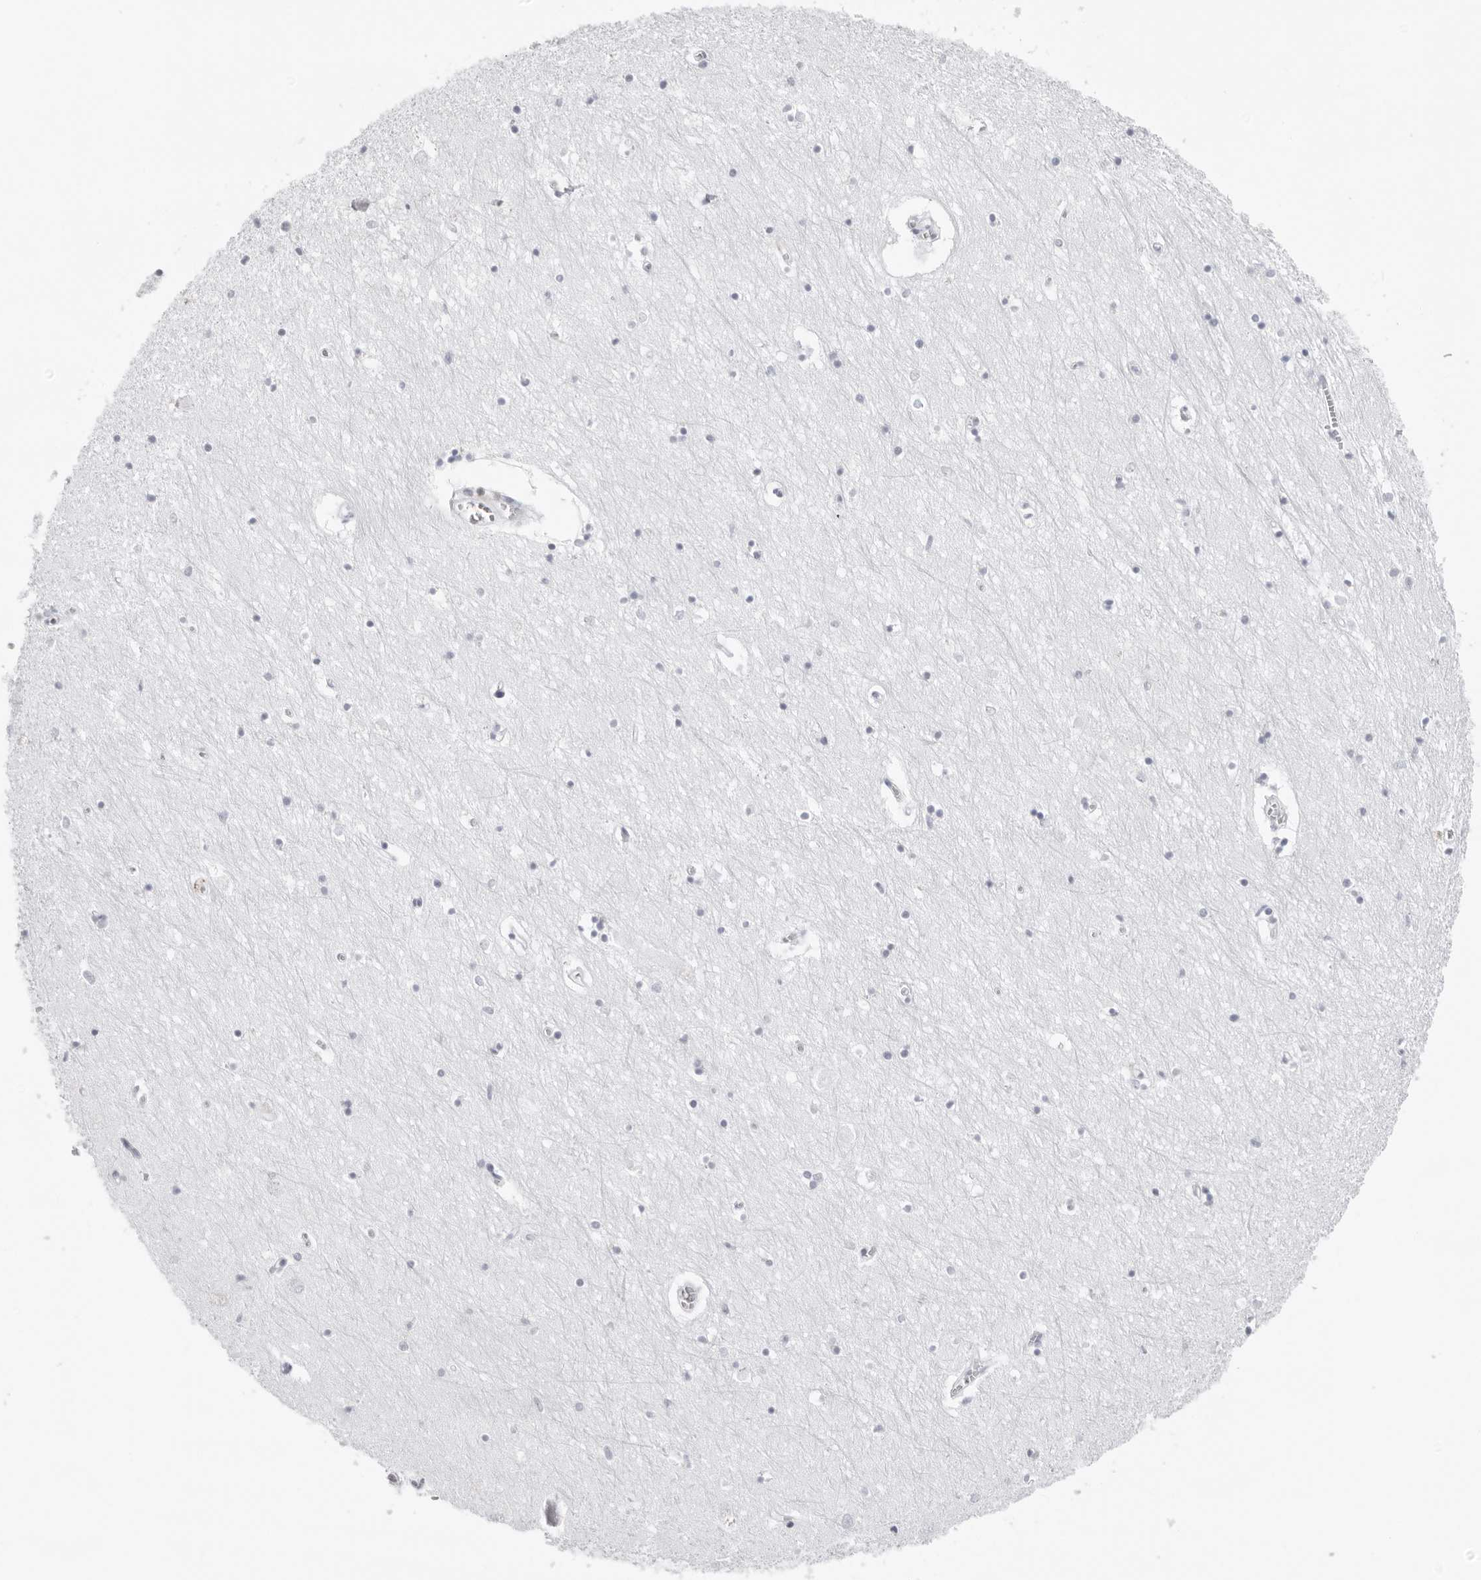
{"staining": {"intensity": "negative", "quantity": "none", "location": "none"}, "tissue": "hippocampus", "cell_type": "Glial cells", "image_type": "normal", "snomed": [{"axis": "morphology", "description": "Normal tissue, NOS"}, {"axis": "topography", "description": "Hippocampus"}], "caption": "IHC histopathology image of unremarkable hippocampus: human hippocampus stained with DAB (3,3'-diaminobenzidine) reveals no significant protein expression in glial cells. (IHC, brightfield microscopy, high magnification).", "gene": "FMNL1", "patient": {"sex": "male", "age": 70}}